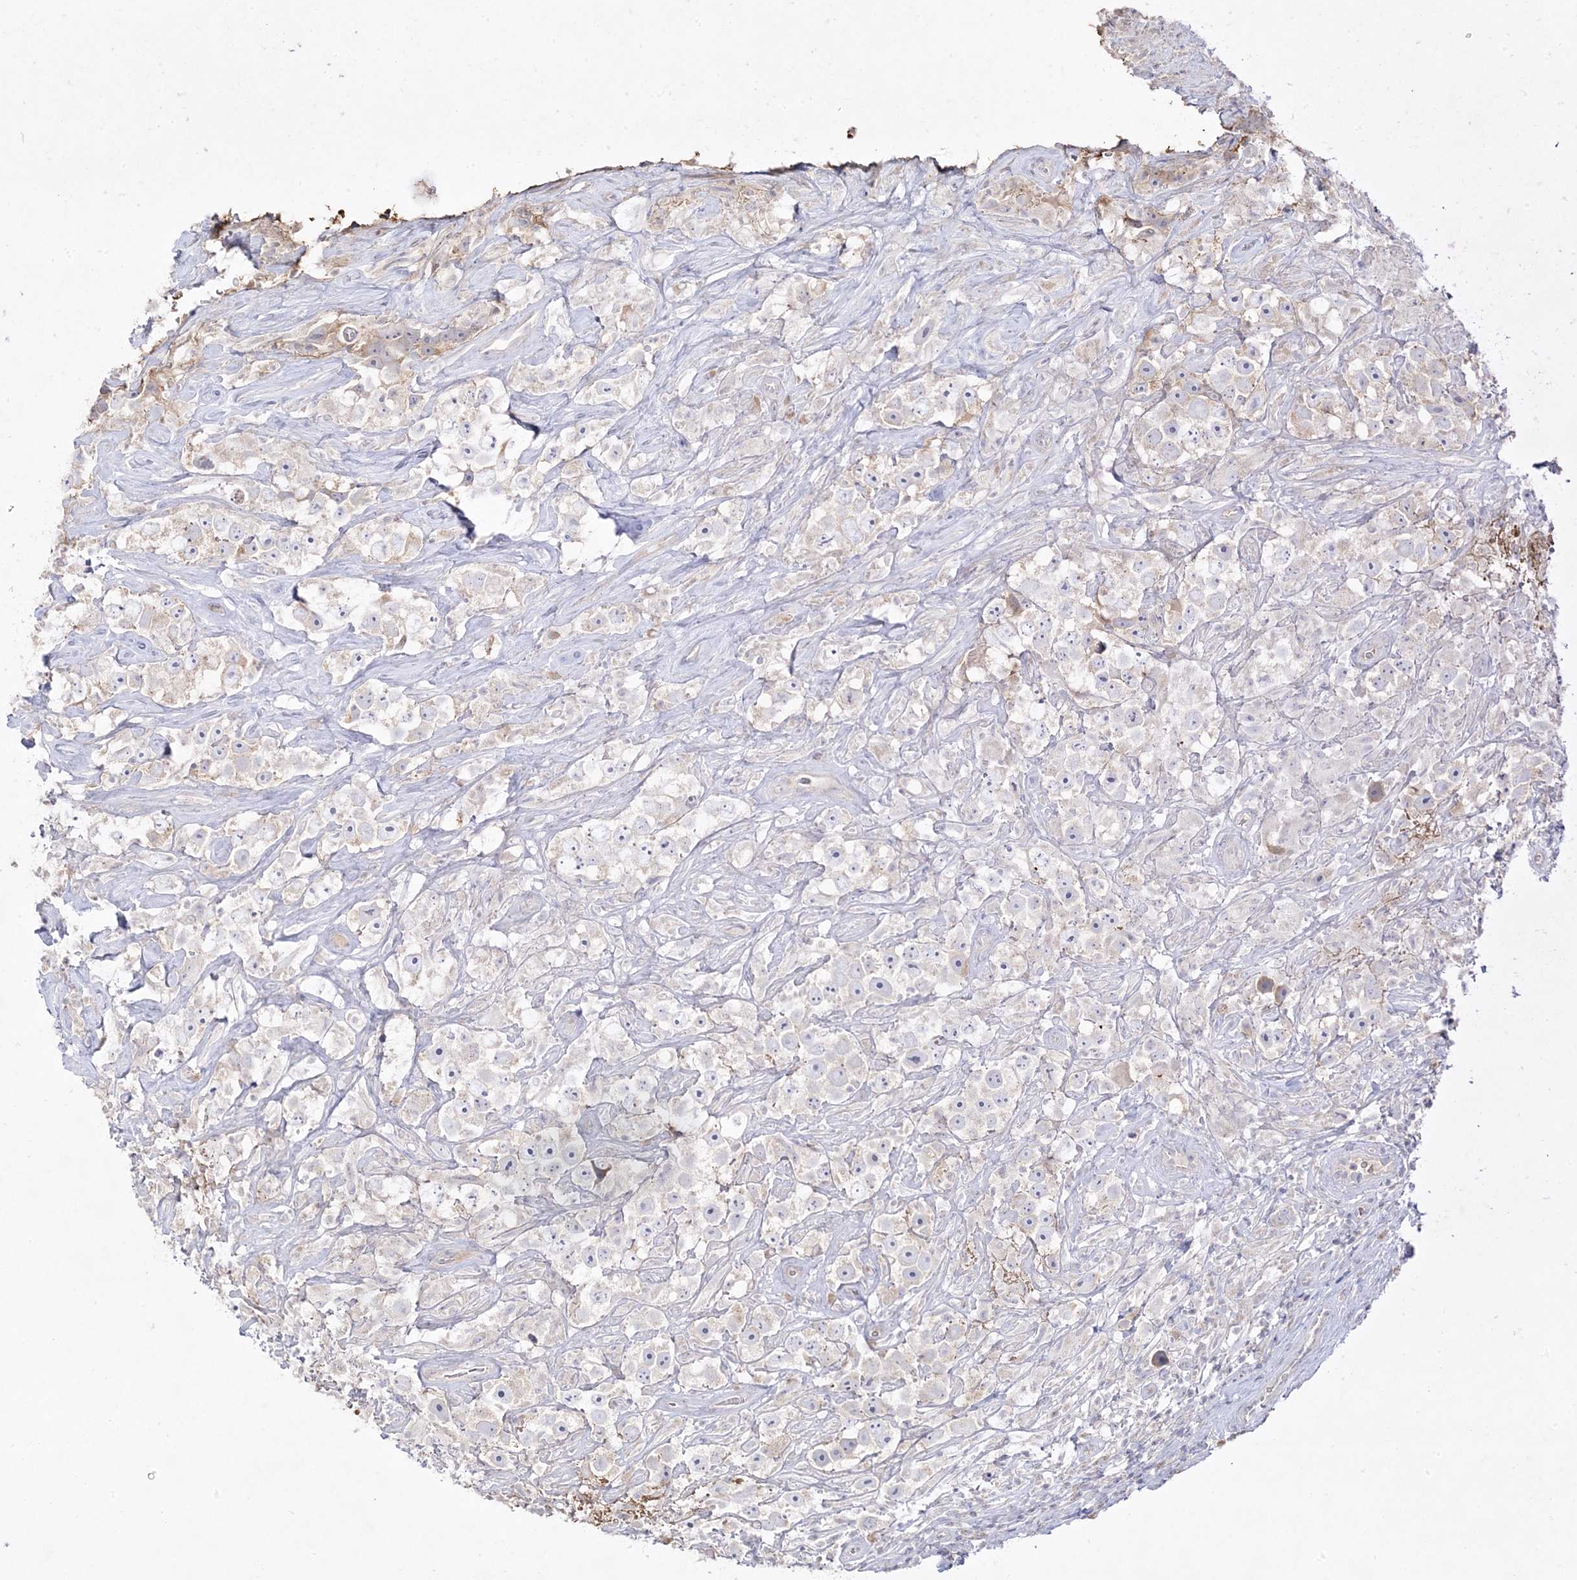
{"staining": {"intensity": "weak", "quantity": "<25%", "location": "cytoplasmic/membranous"}, "tissue": "testis cancer", "cell_type": "Tumor cells", "image_type": "cancer", "snomed": [{"axis": "morphology", "description": "Seminoma, NOS"}, {"axis": "topography", "description": "Testis"}], "caption": "This is a micrograph of immunohistochemistry (IHC) staining of testis cancer, which shows no expression in tumor cells. The staining was performed using DAB (3,3'-diaminobenzidine) to visualize the protein expression in brown, while the nuclei were stained in blue with hematoxylin (Magnification: 20x).", "gene": "TRANK1", "patient": {"sex": "male", "age": 49}}